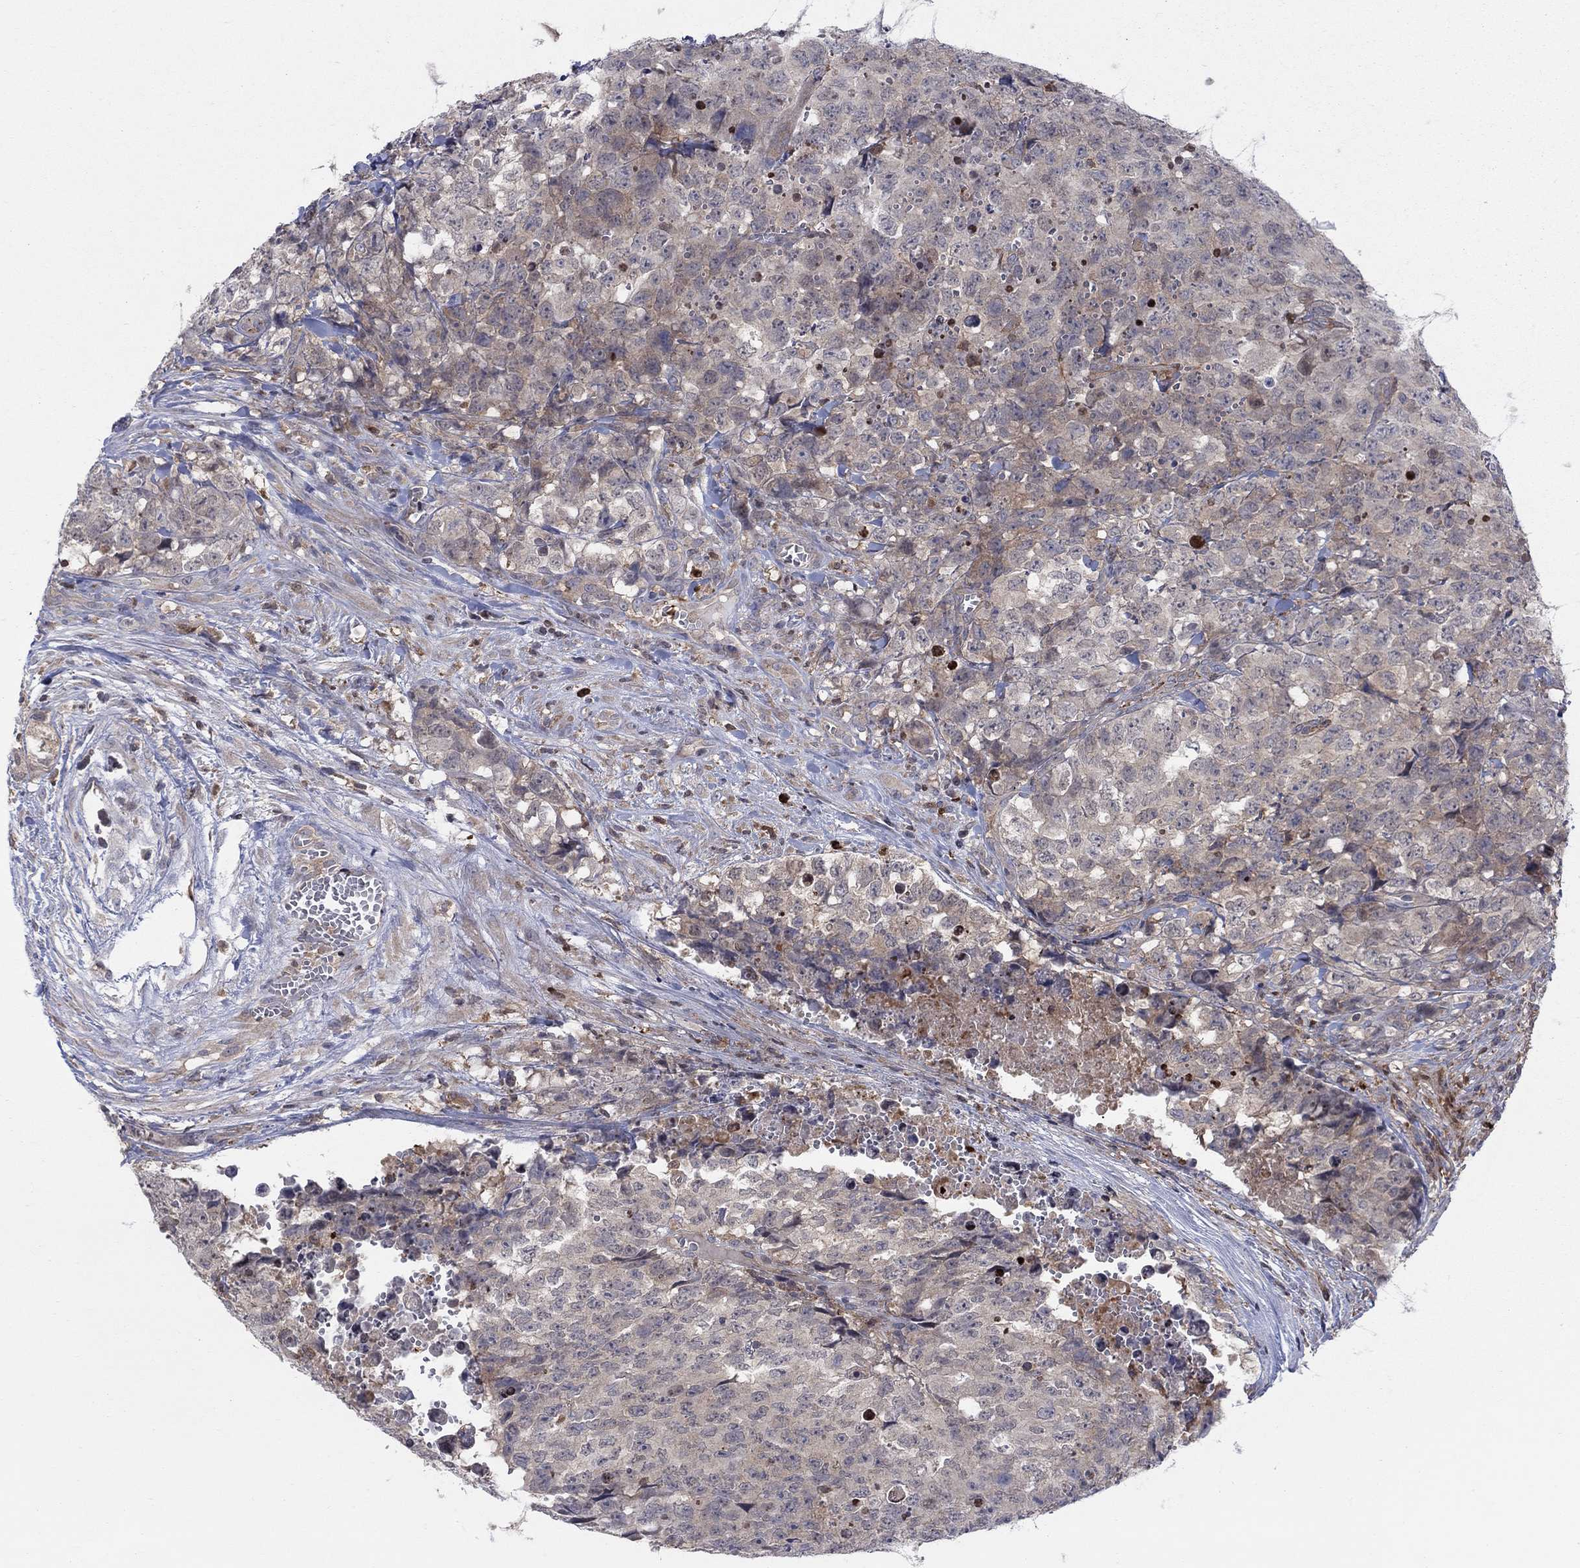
{"staining": {"intensity": "weak", "quantity": "<25%", "location": "cytoplasmic/membranous"}, "tissue": "testis cancer", "cell_type": "Tumor cells", "image_type": "cancer", "snomed": [{"axis": "morphology", "description": "Carcinoma, Embryonal, NOS"}, {"axis": "topography", "description": "Testis"}], "caption": "High power microscopy micrograph of an immunohistochemistry photomicrograph of testis embryonal carcinoma, revealing no significant staining in tumor cells. (DAB IHC, high magnification).", "gene": "ZNHIT3", "patient": {"sex": "male", "age": 23}}